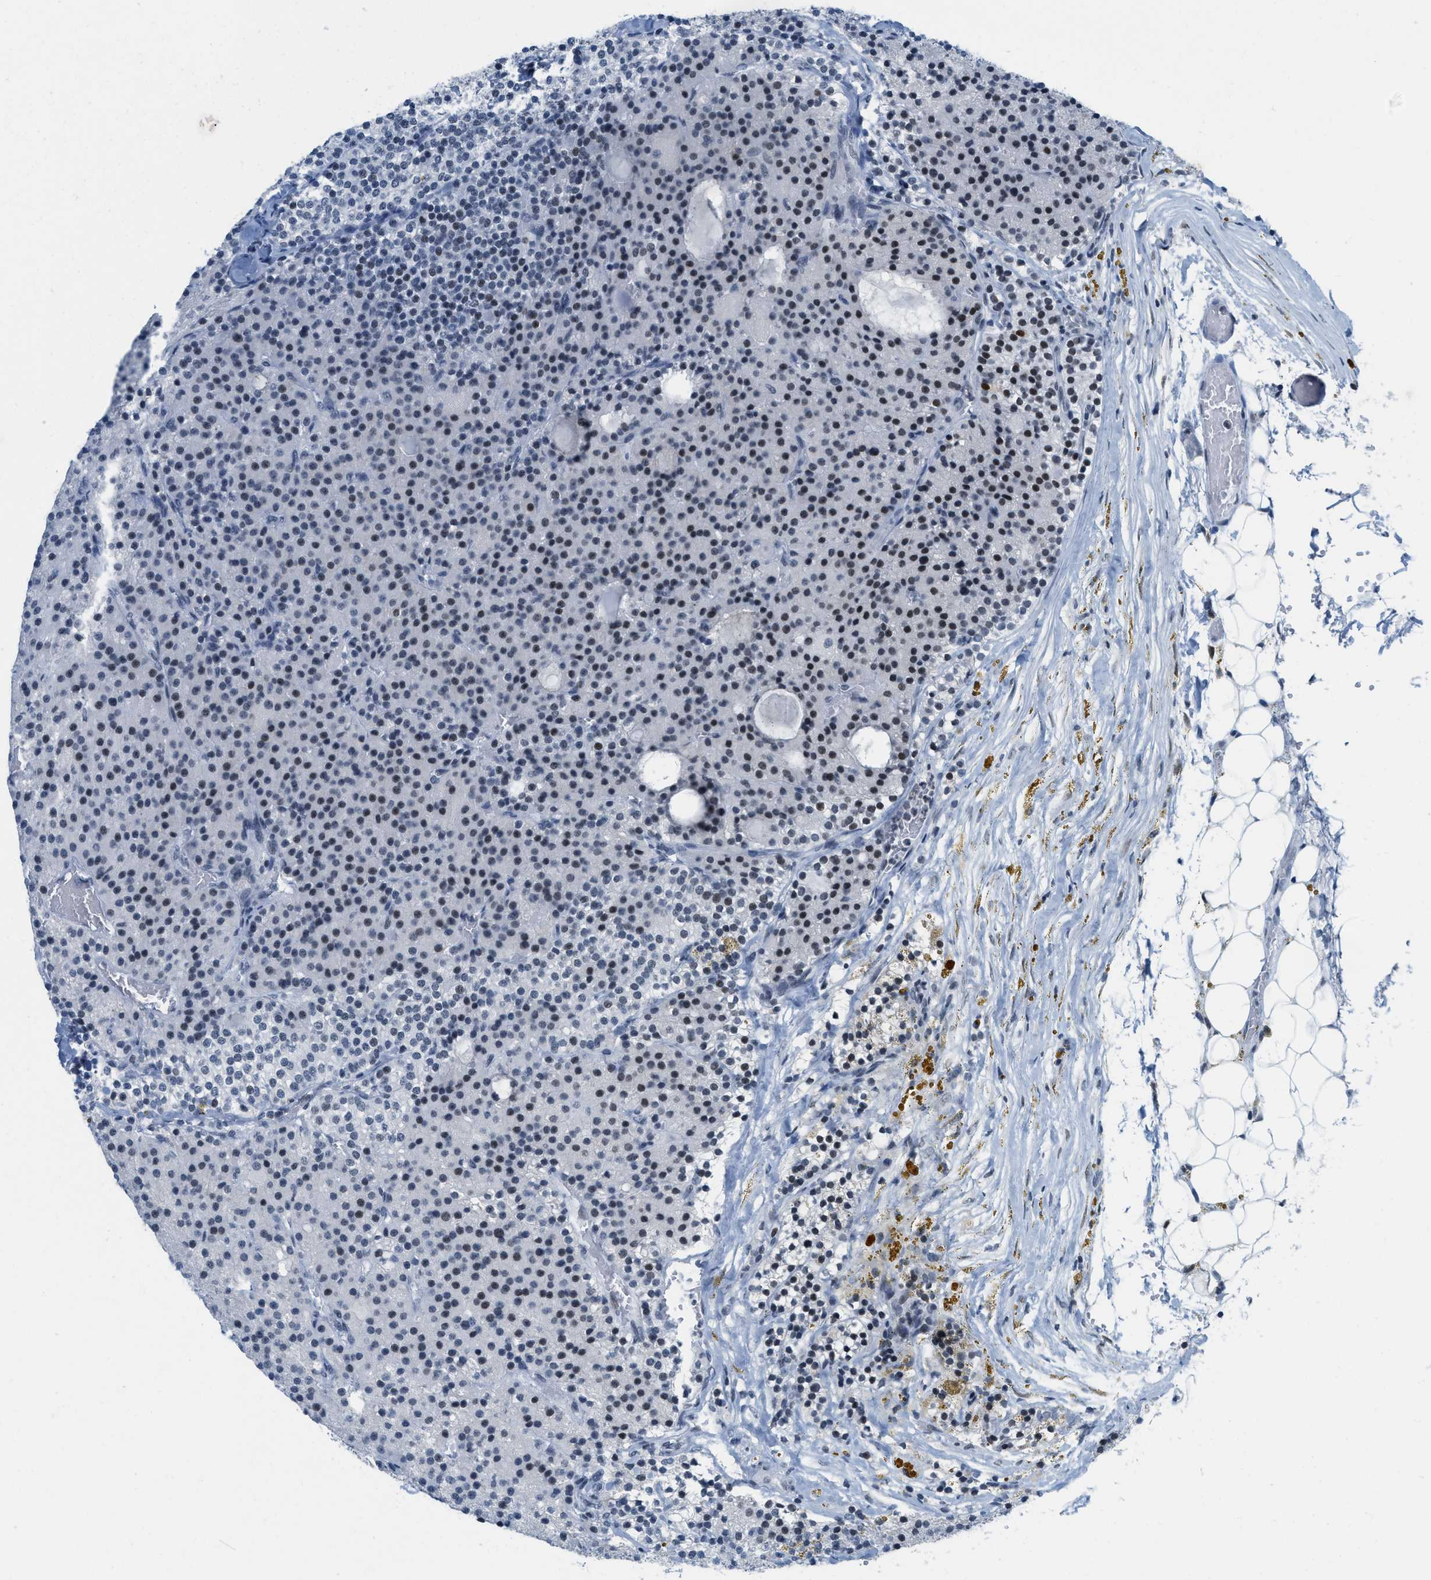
{"staining": {"intensity": "strong", "quantity": "25%-75%", "location": "nuclear"}, "tissue": "parathyroid gland", "cell_type": "Glandular cells", "image_type": "normal", "snomed": [{"axis": "morphology", "description": "Normal tissue, NOS"}, {"axis": "morphology", "description": "Adenoma, NOS"}, {"axis": "topography", "description": "Parathyroid gland"}], "caption": "This micrograph shows benign parathyroid gland stained with immunohistochemistry (IHC) to label a protein in brown. The nuclear of glandular cells show strong positivity for the protein. Nuclei are counter-stained blue.", "gene": "PBX1", "patient": {"sex": "male", "age": 75}}